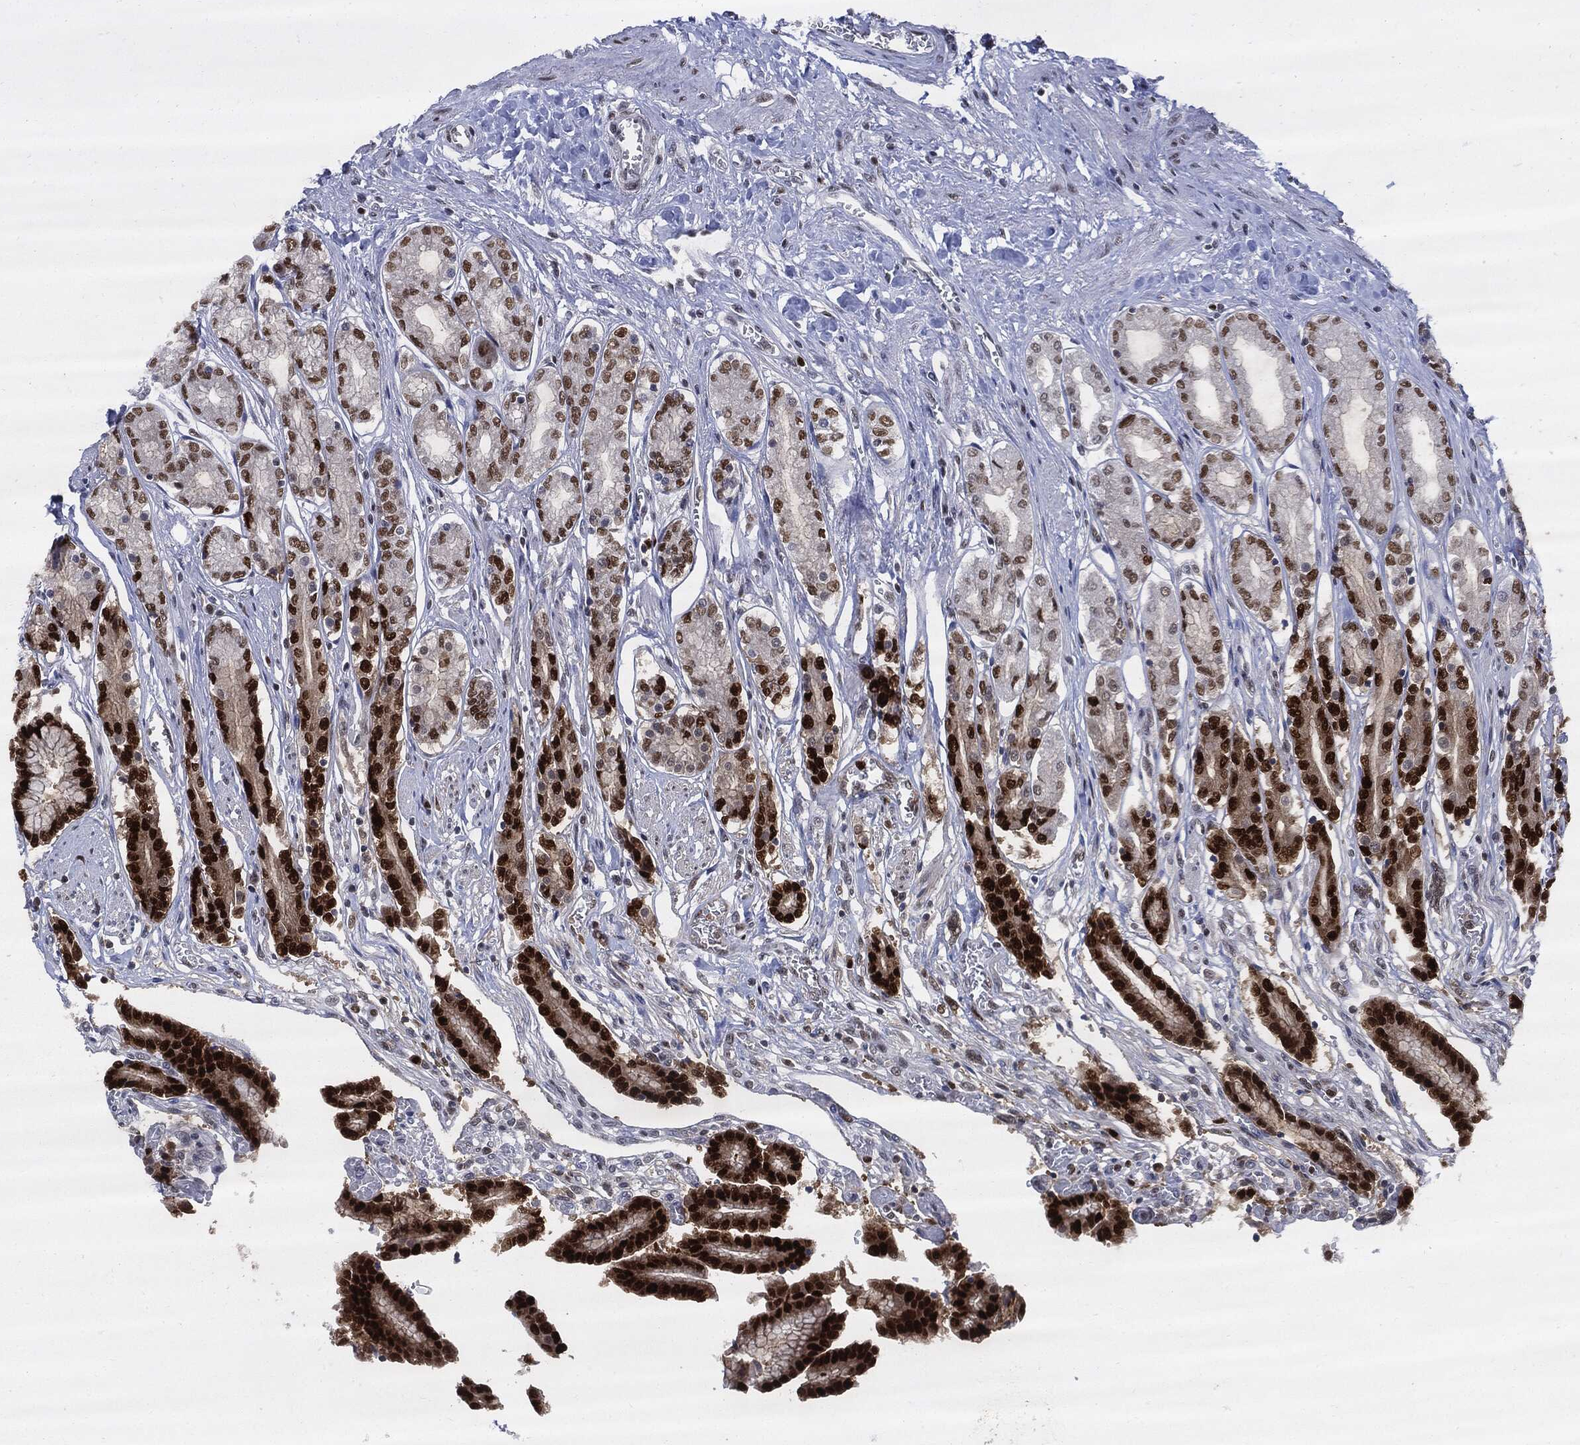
{"staining": {"intensity": "strong", "quantity": ">75%", "location": "nuclear"}, "tissue": "stomach", "cell_type": "Glandular cells", "image_type": "normal", "snomed": [{"axis": "morphology", "description": "Normal tissue, NOS"}, {"axis": "morphology", "description": "Adenocarcinoma, NOS"}, {"axis": "morphology", "description": "Adenocarcinoma, High grade"}, {"axis": "topography", "description": "Stomach, upper"}, {"axis": "topography", "description": "Stomach"}], "caption": "Immunohistochemistry histopathology image of benign stomach stained for a protein (brown), which shows high levels of strong nuclear expression in about >75% of glandular cells.", "gene": "PCNA", "patient": {"sex": "female", "age": 65}}